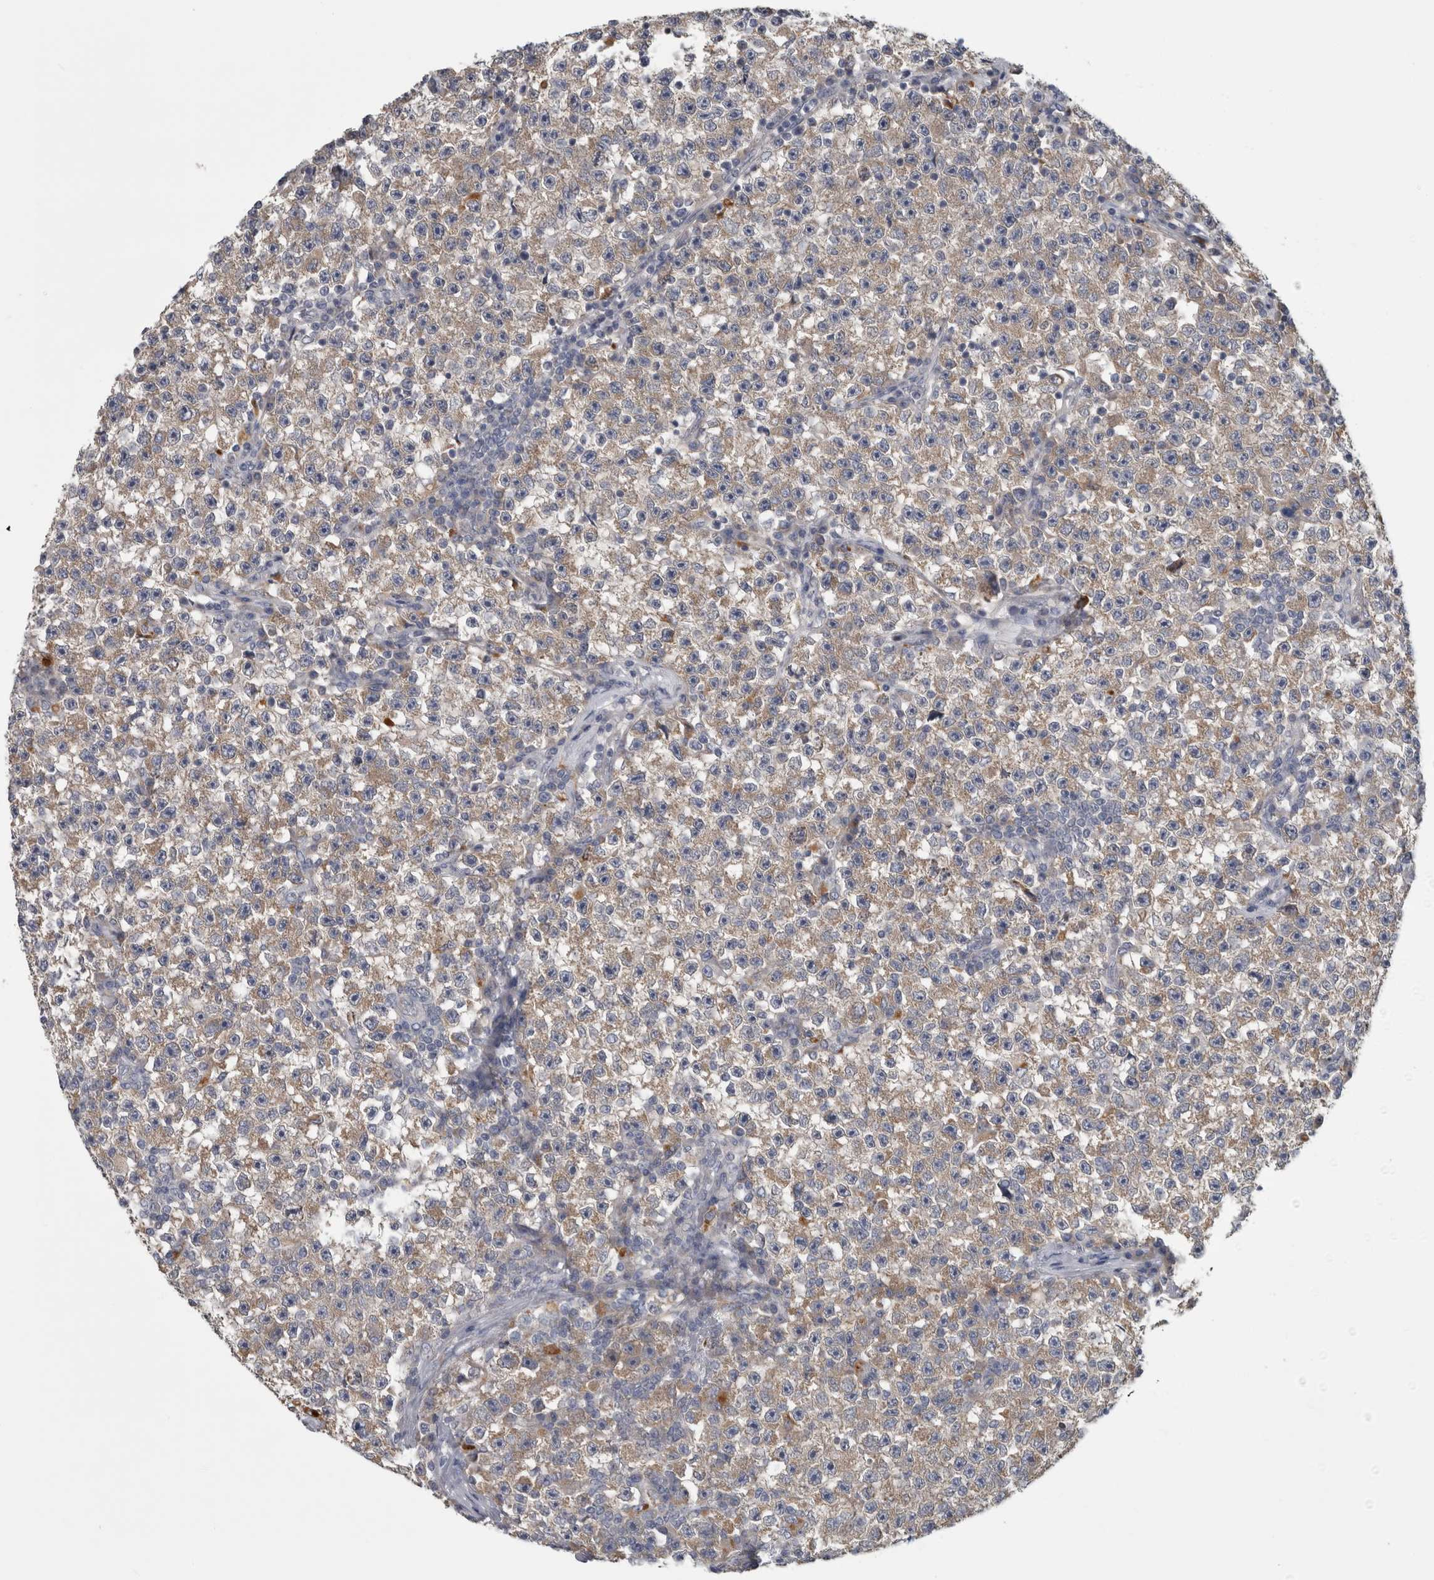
{"staining": {"intensity": "weak", "quantity": ">75%", "location": "cytoplasmic/membranous"}, "tissue": "testis cancer", "cell_type": "Tumor cells", "image_type": "cancer", "snomed": [{"axis": "morphology", "description": "Seminoma, NOS"}, {"axis": "topography", "description": "Testis"}], "caption": "This is an image of immunohistochemistry (IHC) staining of seminoma (testis), which shows weak staining in the cytoplasmic/membranous of tumor cells.", "gene": "ATXN2", "patient": {"sex": "male", "age": 22}}